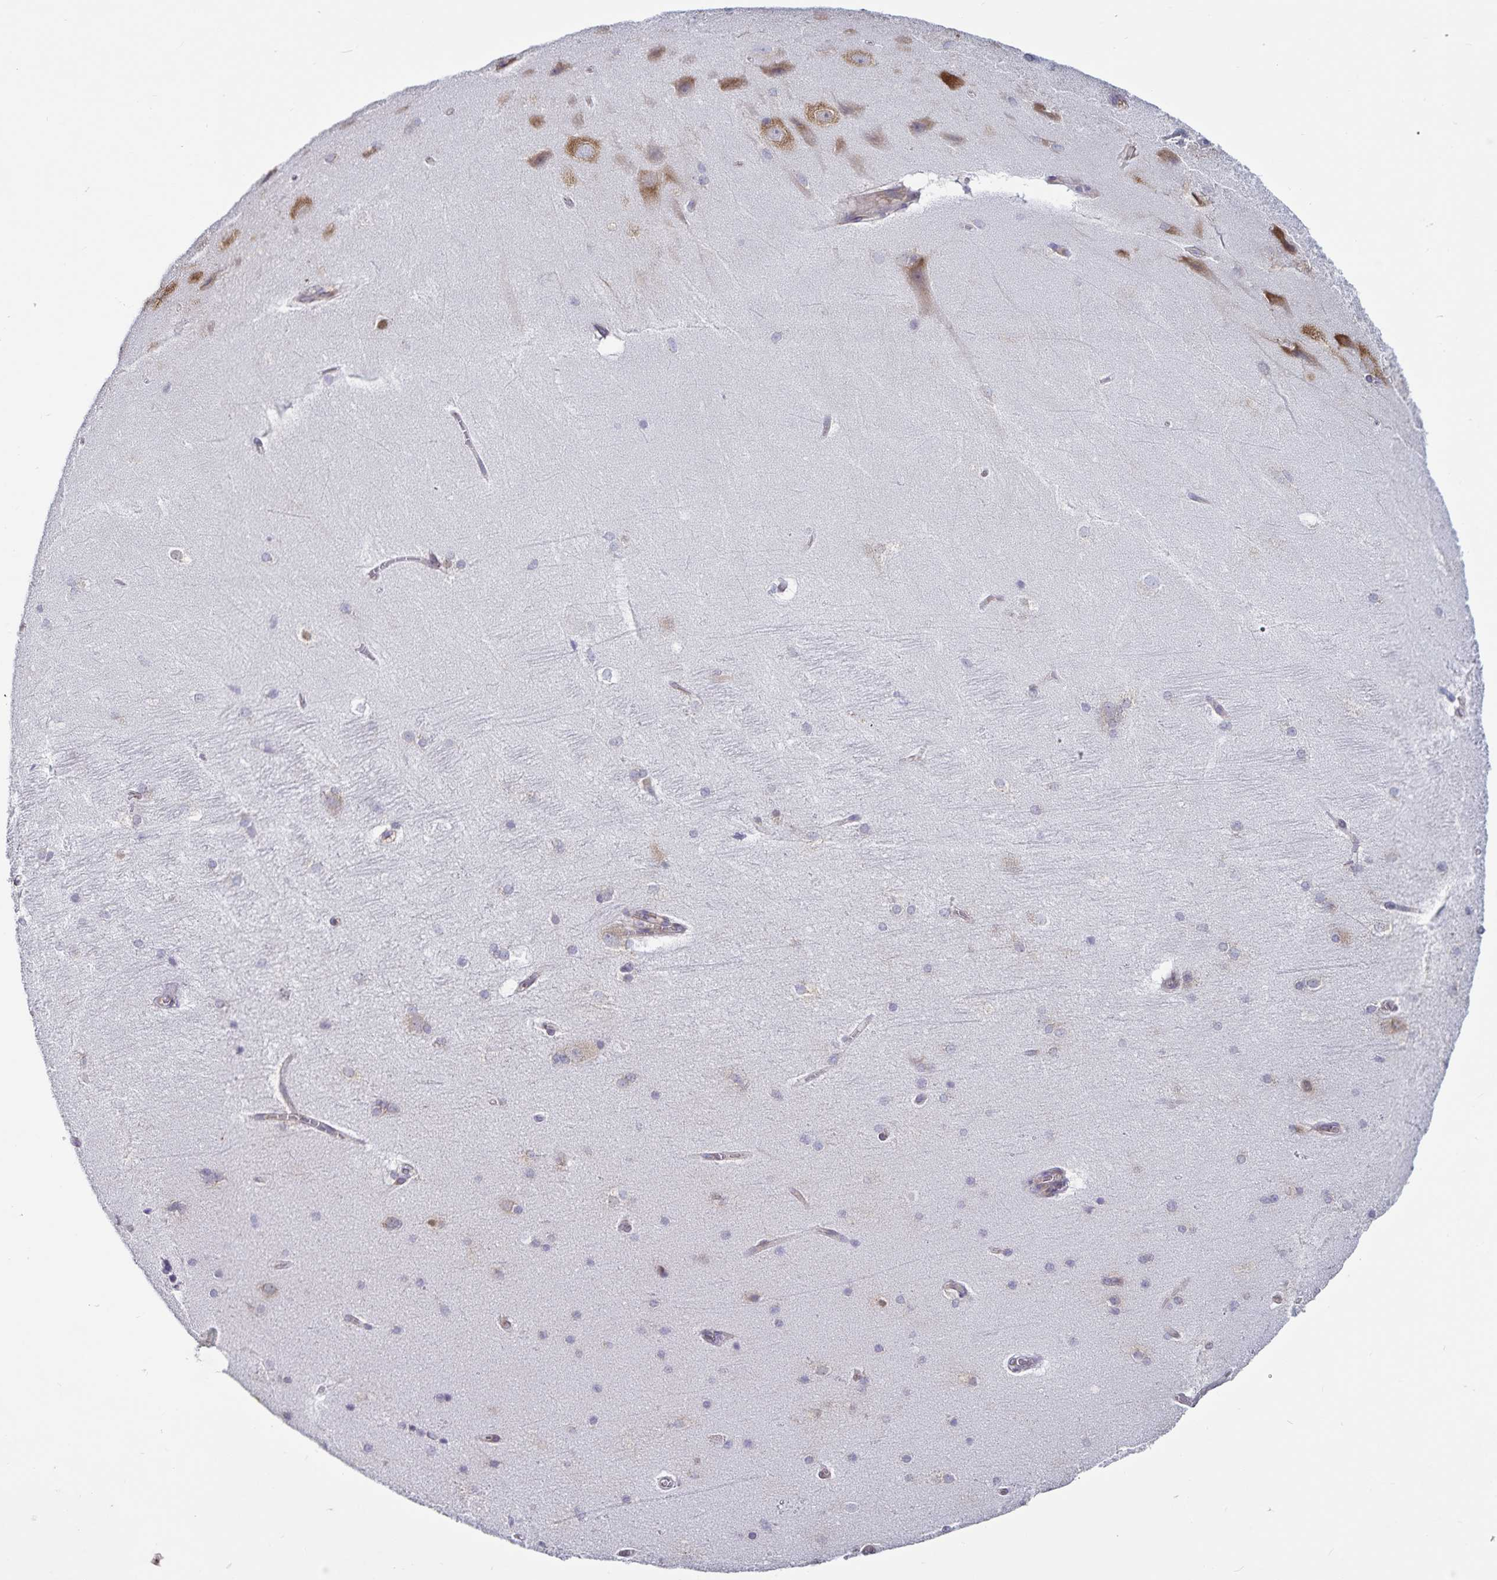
{"staining": {"intensity": "moderate", "quantity": "<25%", "location": "cytoplasmic/membranous"}, "tissue": "hippocampus", "cell_type": "Glial cells", "image_type": "normal", "snomed": [{"axis": "morphology", "description": "Normal tissue, NOS"}, {"axis": "topography", "description": "Cerebral cortex"}, {"axis": "topography", "description": "Hippocampus"}], "caption": "This is an image of immunohistochemistry staining of unremarkable hippocampus, which shows moderate staining in the cytoplasmic/membranous of glial cells.", "gene": "FAM120A", "patient": {"sex": "female", "age": 19}}